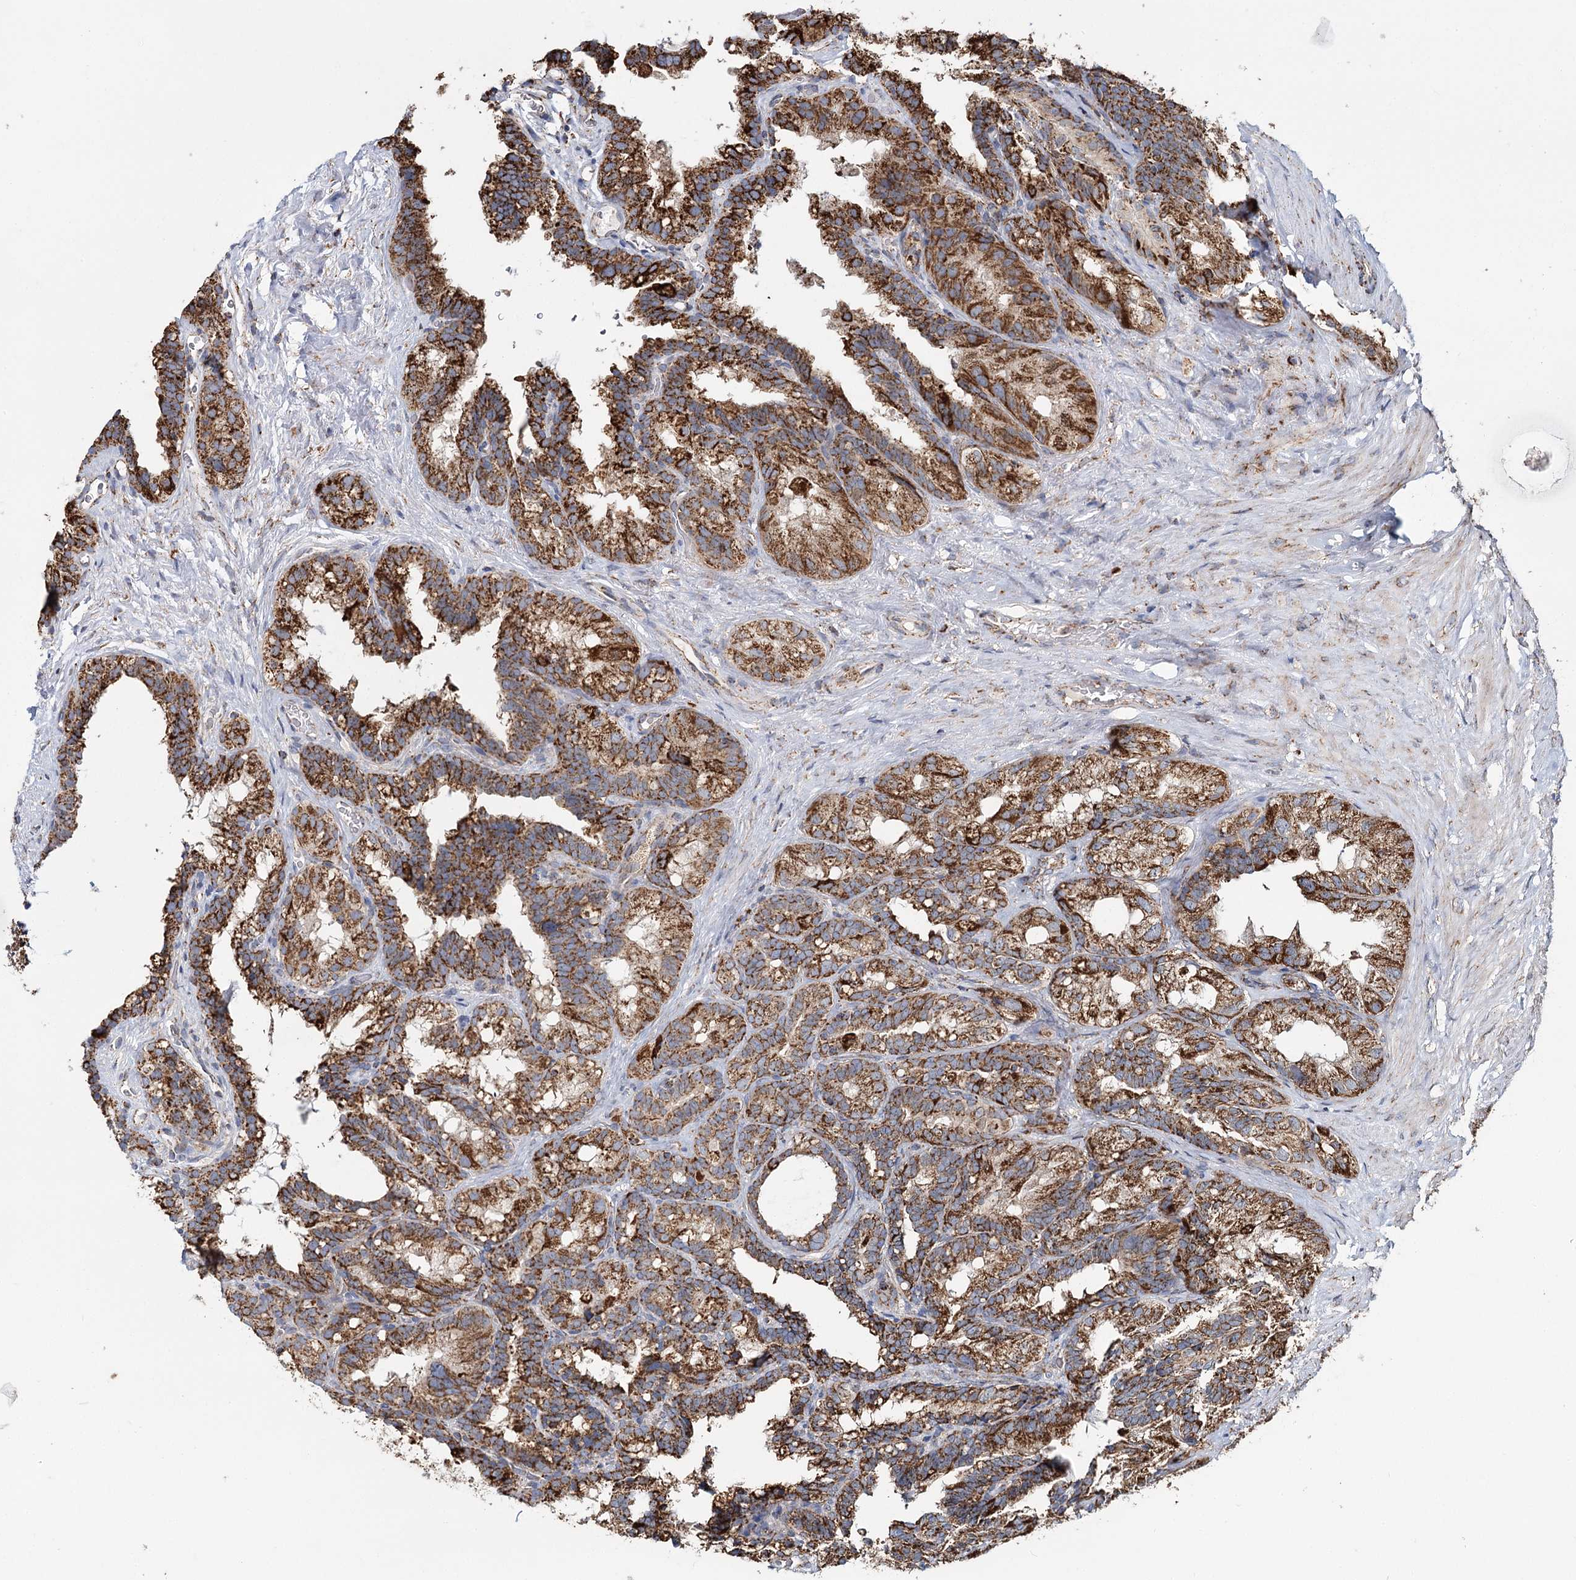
{"staining": {"intensity": "strong", "quantity": ">75%", "location": "cytoplasmic/membranous"}, "tissue": "seminal vesicle", "cell_type": "Glandular cells", "image_type": "normal", "snomed": [{"axis": "morphology", "description": "Normal tissue, NOS"}, {"axis": "topography", "description": "Seminal veicle"}], "caption": "Immunohistochemical staining of benign seminal vesicle shows >75% levels of strong cytoplasmic/membranous protein staining in approximately >75% of glandular cells.", "gene": "APH1A", "patient": {"sex": "male", "age": 60}}